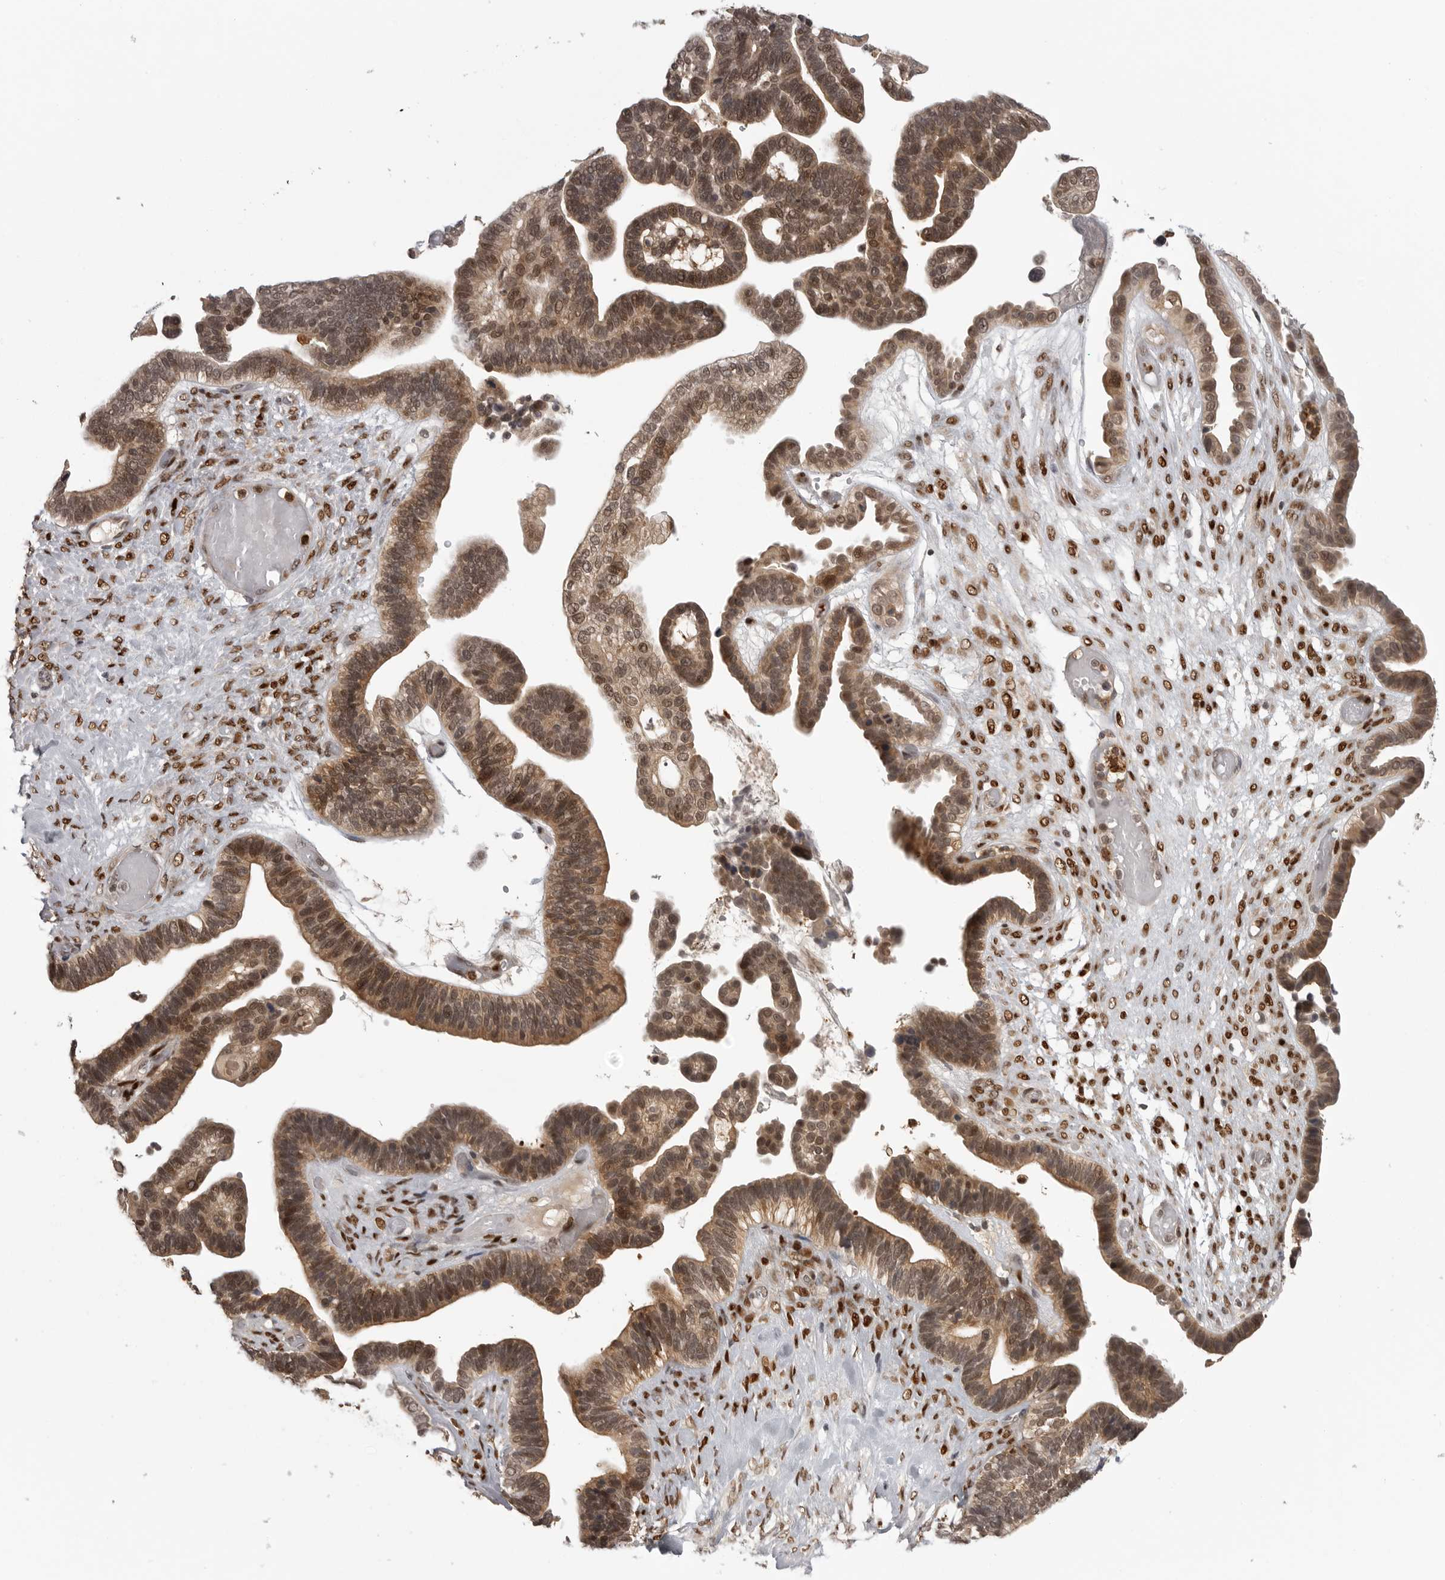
{"staining": {"intensity": "moderate", "quantity": ">75%", "location": "cytoplasmic/membranous,nuclear"}, "tissue": "ovarian cancer", "cell_type": "Tumor cells", "image_type": "cancer", "snomed": [{"axis": "morphology", "description": "Cystadenocarcinoma, serous, NOS"}, {"axis": "topography", "description": "Ovary"}], "caption": "A medium amount of moderate cytoplasmic/membranous and nuclear positivity is present in approximately >75% of tumor cells in ovarian serous cystadenocarcinoma tissue.", "gene": "PEG3", "patient": {"sex": "female", "age": 56}}